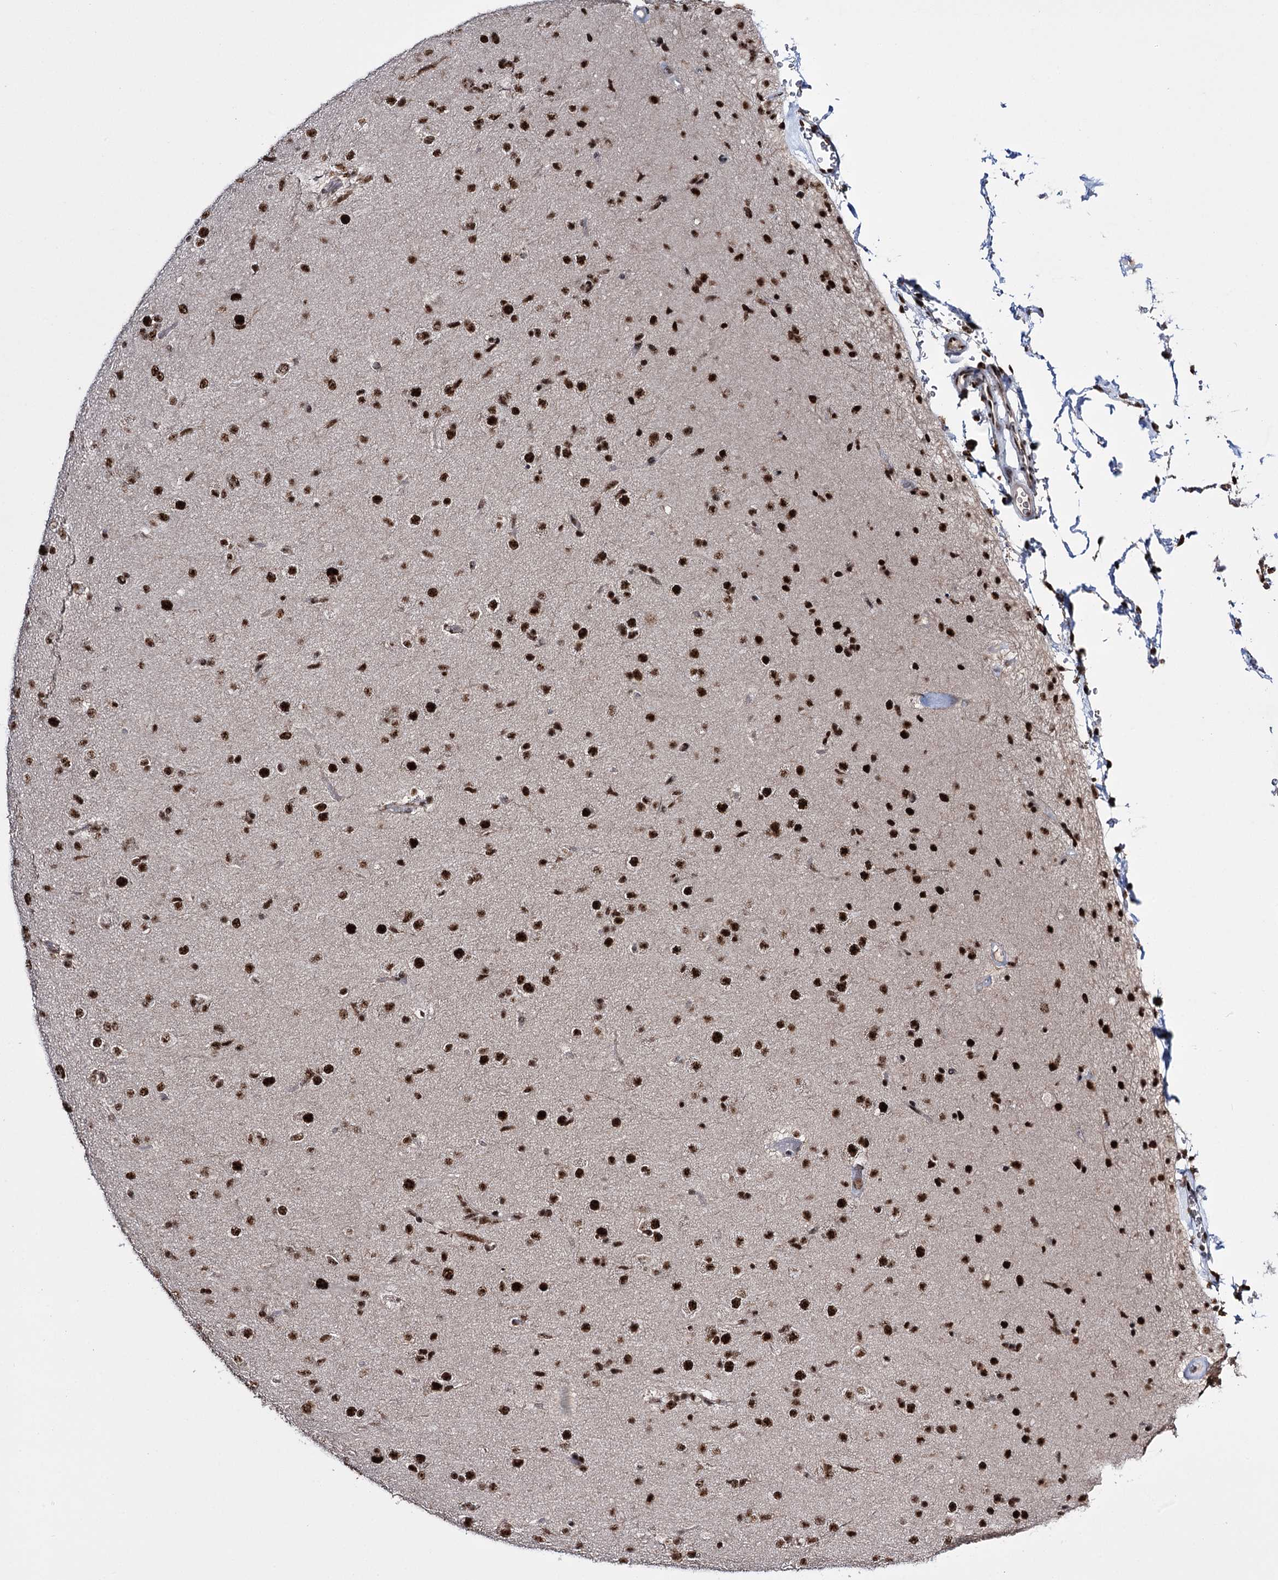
{"staining": {"intensity": "strong", "quantity": ">75%", "location": "nuclear"}, "tissue": "glioma", "cell_type": "Tumor cells", "image_type": "cancer", "snomed": [{"axis": "morphology", "description": "Glioma, malignant, Low grade"}, {"axis": "topography", "description": "Brain"}], "caption": "A high amount of strong nuclear positivity is identified in approximately >75% of tumor cells in malignant glioma (low-grade) tissue.", "gene": "PRPF40A", "patient": {"sex": "male", "age": 65}}